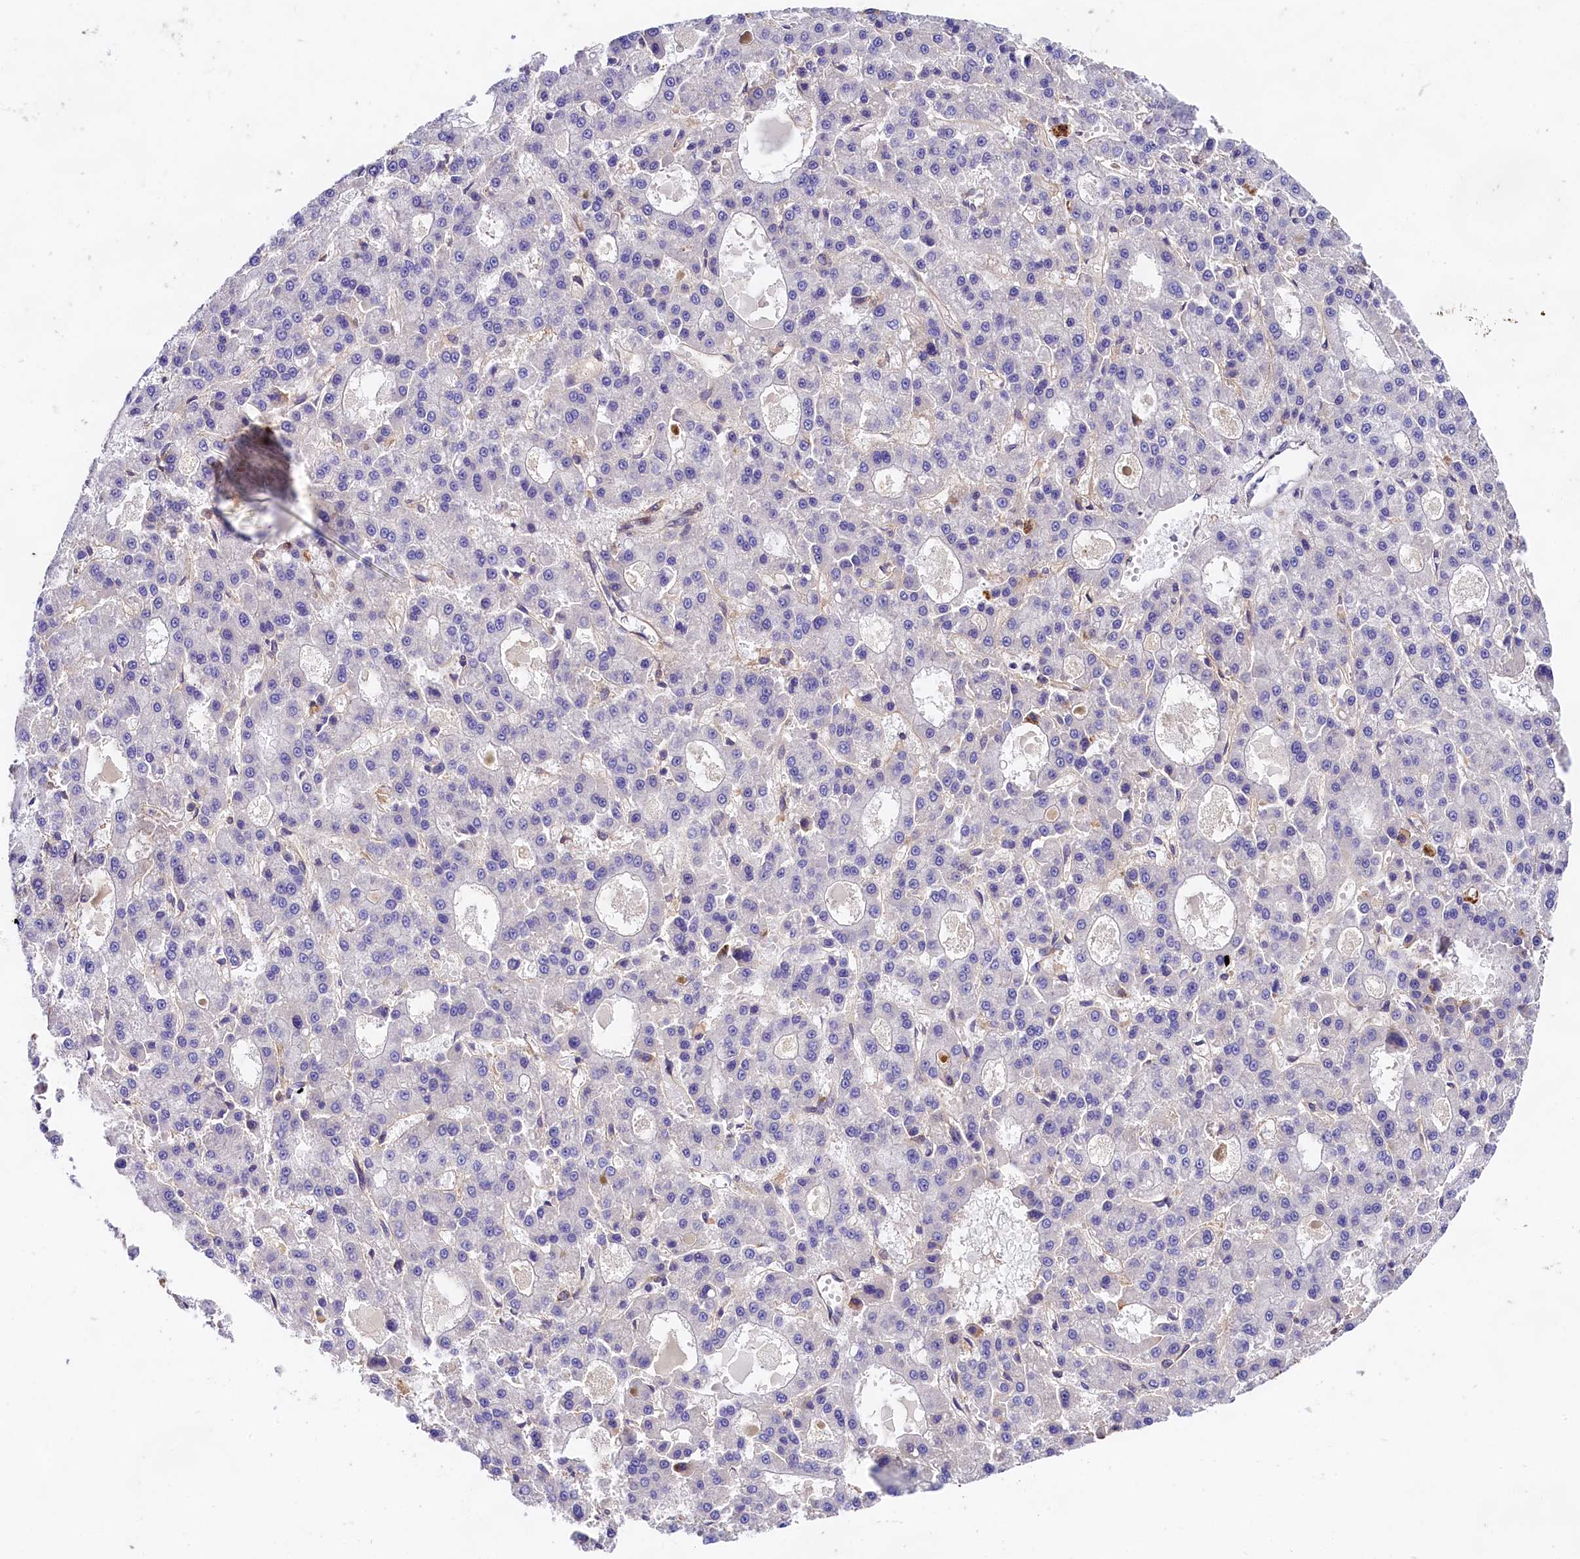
{"staining": {"intensity": "negative", "quantity": "none", "location": "none"}, "tissue": "liver cancer", "cell_type": "Tumor cells", "image_type": "cancer", "snomed": [{"axis": "morphology", "description": "Carcinoma, Hepatocellular, NOS"}, {"axis": "topography", "description": "Liver"}], "caption": "The immunohistochemistry histopathology image has no significant staining in tumor cells of liver hepatocellular carcinoma tissue. (DAB IHC, high magnification).", "gene": "OAS3", "patient": {"sex": "male", "age": 70}}